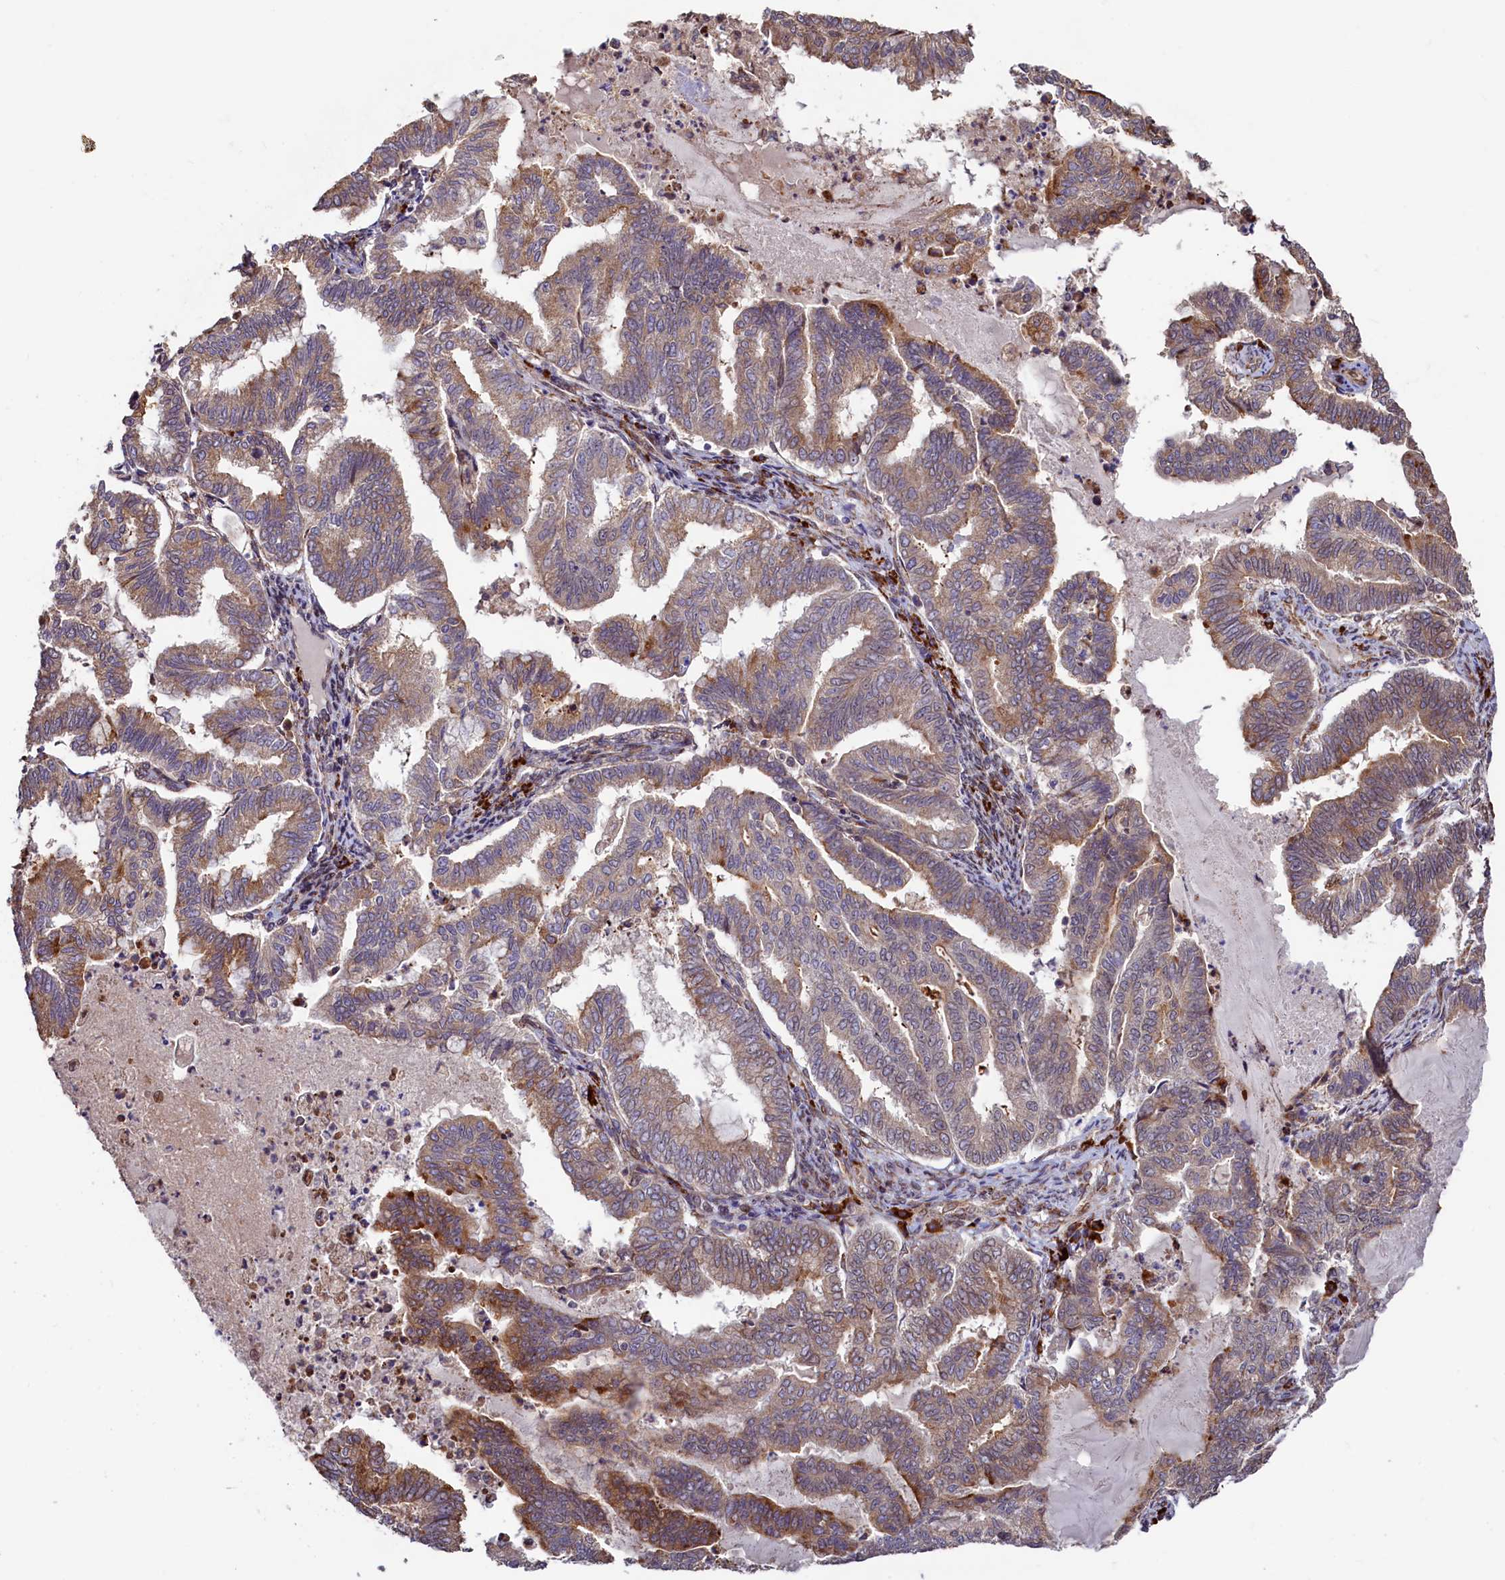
{"staining": {"intensity": "moderate", "quantity": "25%-75%", "location": "cytoplasmic/membranous"}, "tissue": "endometrial cancer", "cell_type": "Tumor cells", "image_type": "cancer", "snomed": [{"axis": "morphology", "description": "Adenocarcinoma, NOS"}, {"axis": "topography", "description": "Endometrium"}], "caption": "IHC photomicrograph of human endometrial cancer stained for a protein (brown), which shows medium levels of moderate cytoplasmic/membranous expression in approximately 25%-75% of tumor cells.", "gene": "C5orf15", "patient": {"sex": "female", "age": 79}}